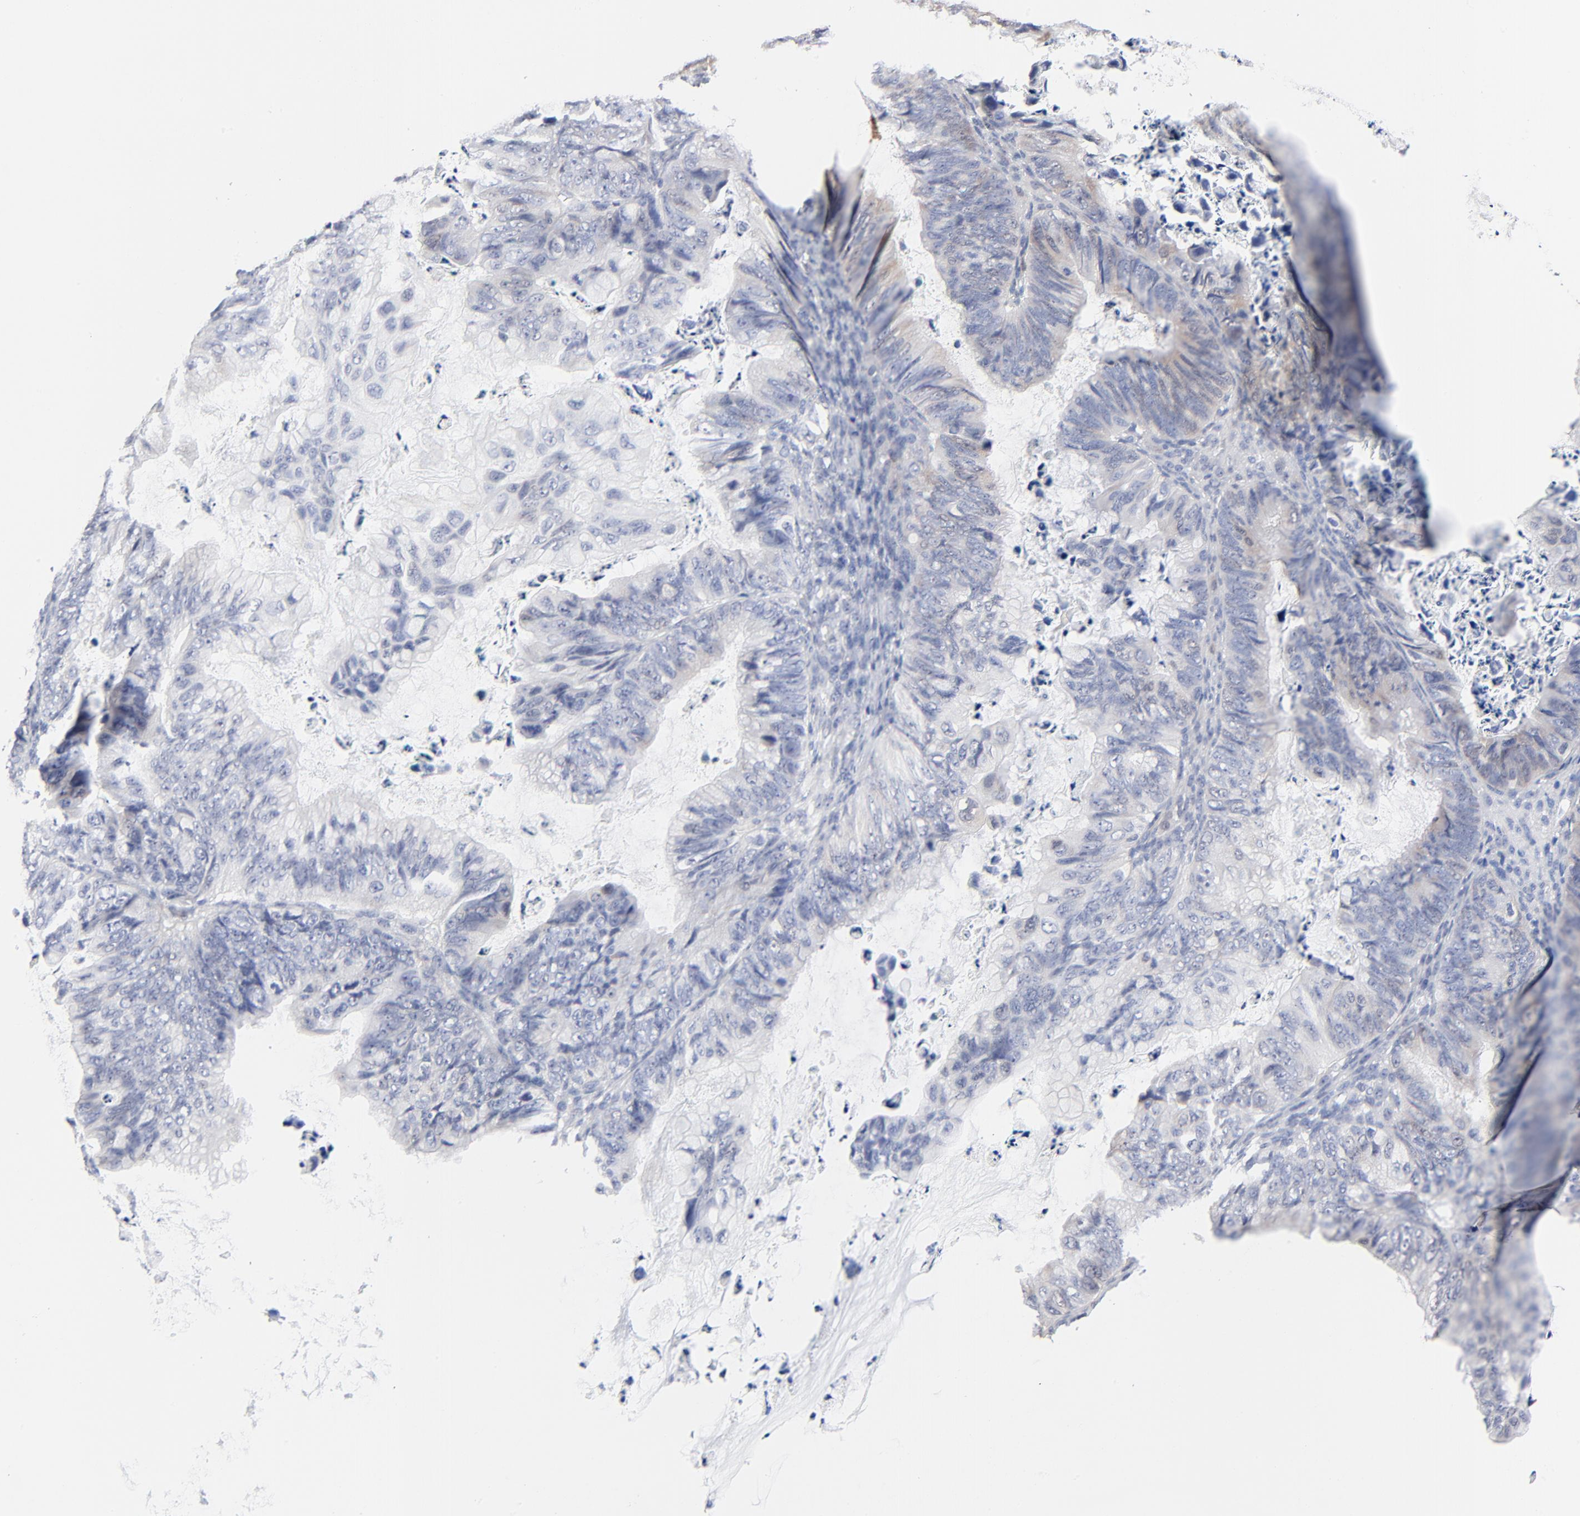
{"staining": {"intensity": "weak", "quantity": "<25%", "location": "cytoplasmic/membranous"}, "tissue": "ovarian cancer", "cell_type": "Tumor cells", "image_type": "cancer", "snomed": [{"axis": "morphology", "description": "Cystadenocarcinoma, mucinous, NOS"}, {"axis": "topography", "description": "Ovary"}], "caption": "Immunohistochemistry of ovarian cancer (mucinous cystadenocarcinoma) displays no expression in tumor cells. (DAB (3,3'-diaminobenzidine) immunohistochemistry with hematoxylin counter stain).", "gene": "RPS6KB1", "patient": {"sex": "female", "age": 36}}